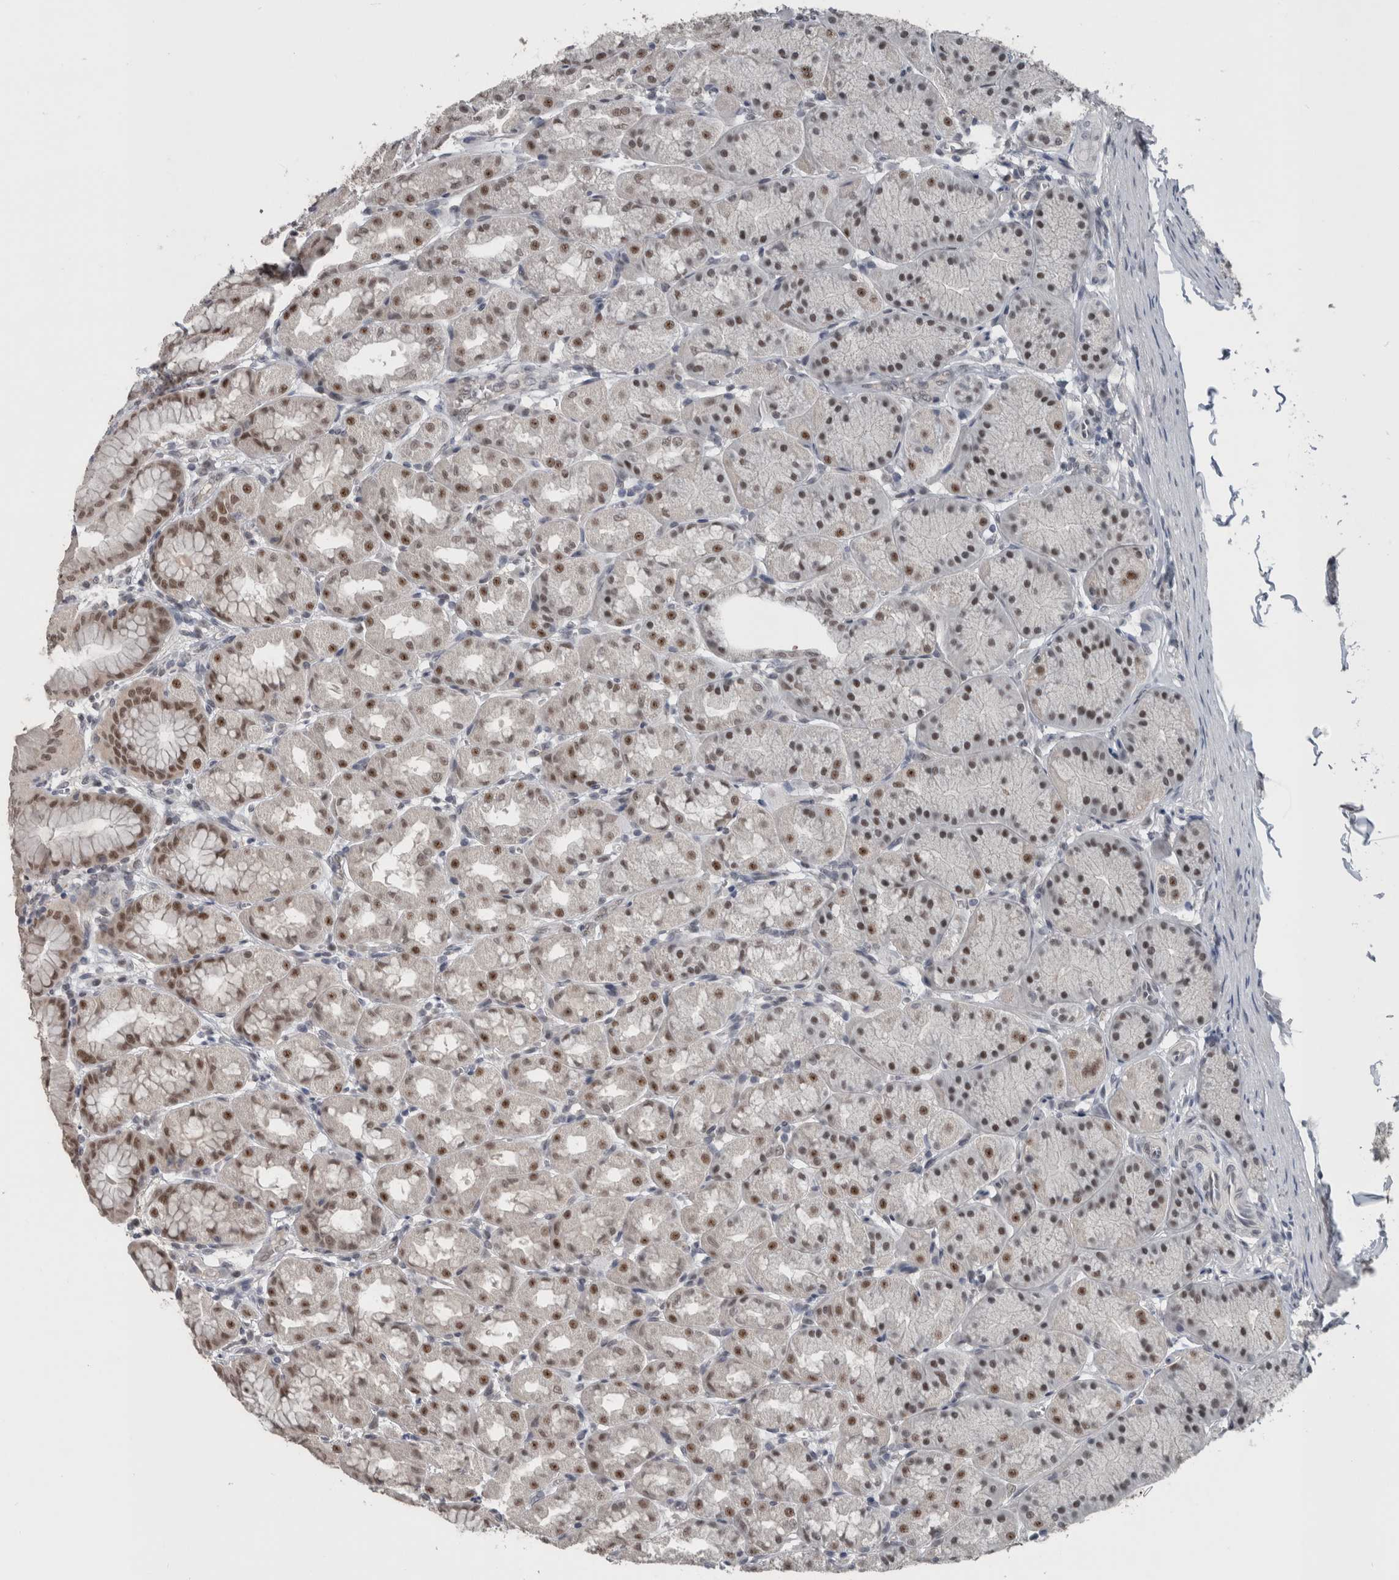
{"staining": {"intensity": "moderate", "quantity": ">75%", "location": "nuclear"}, "tissue": "stomach", "cell_type": "Glandular cells", "image_type": "normal", "snomed": [{"axis": "morphology", "description": "Normal tissue, NOS"}, {"axis": "topography", "description": "Stomach"}], "caption": "Immunohistochemical staining of unremarkable stomach reveals medium levels of moderate nuclear expression in approximately >75% of glandular cells.", "gene": "ZBTB21", "patient": {"sex": "male", "age": 42}}